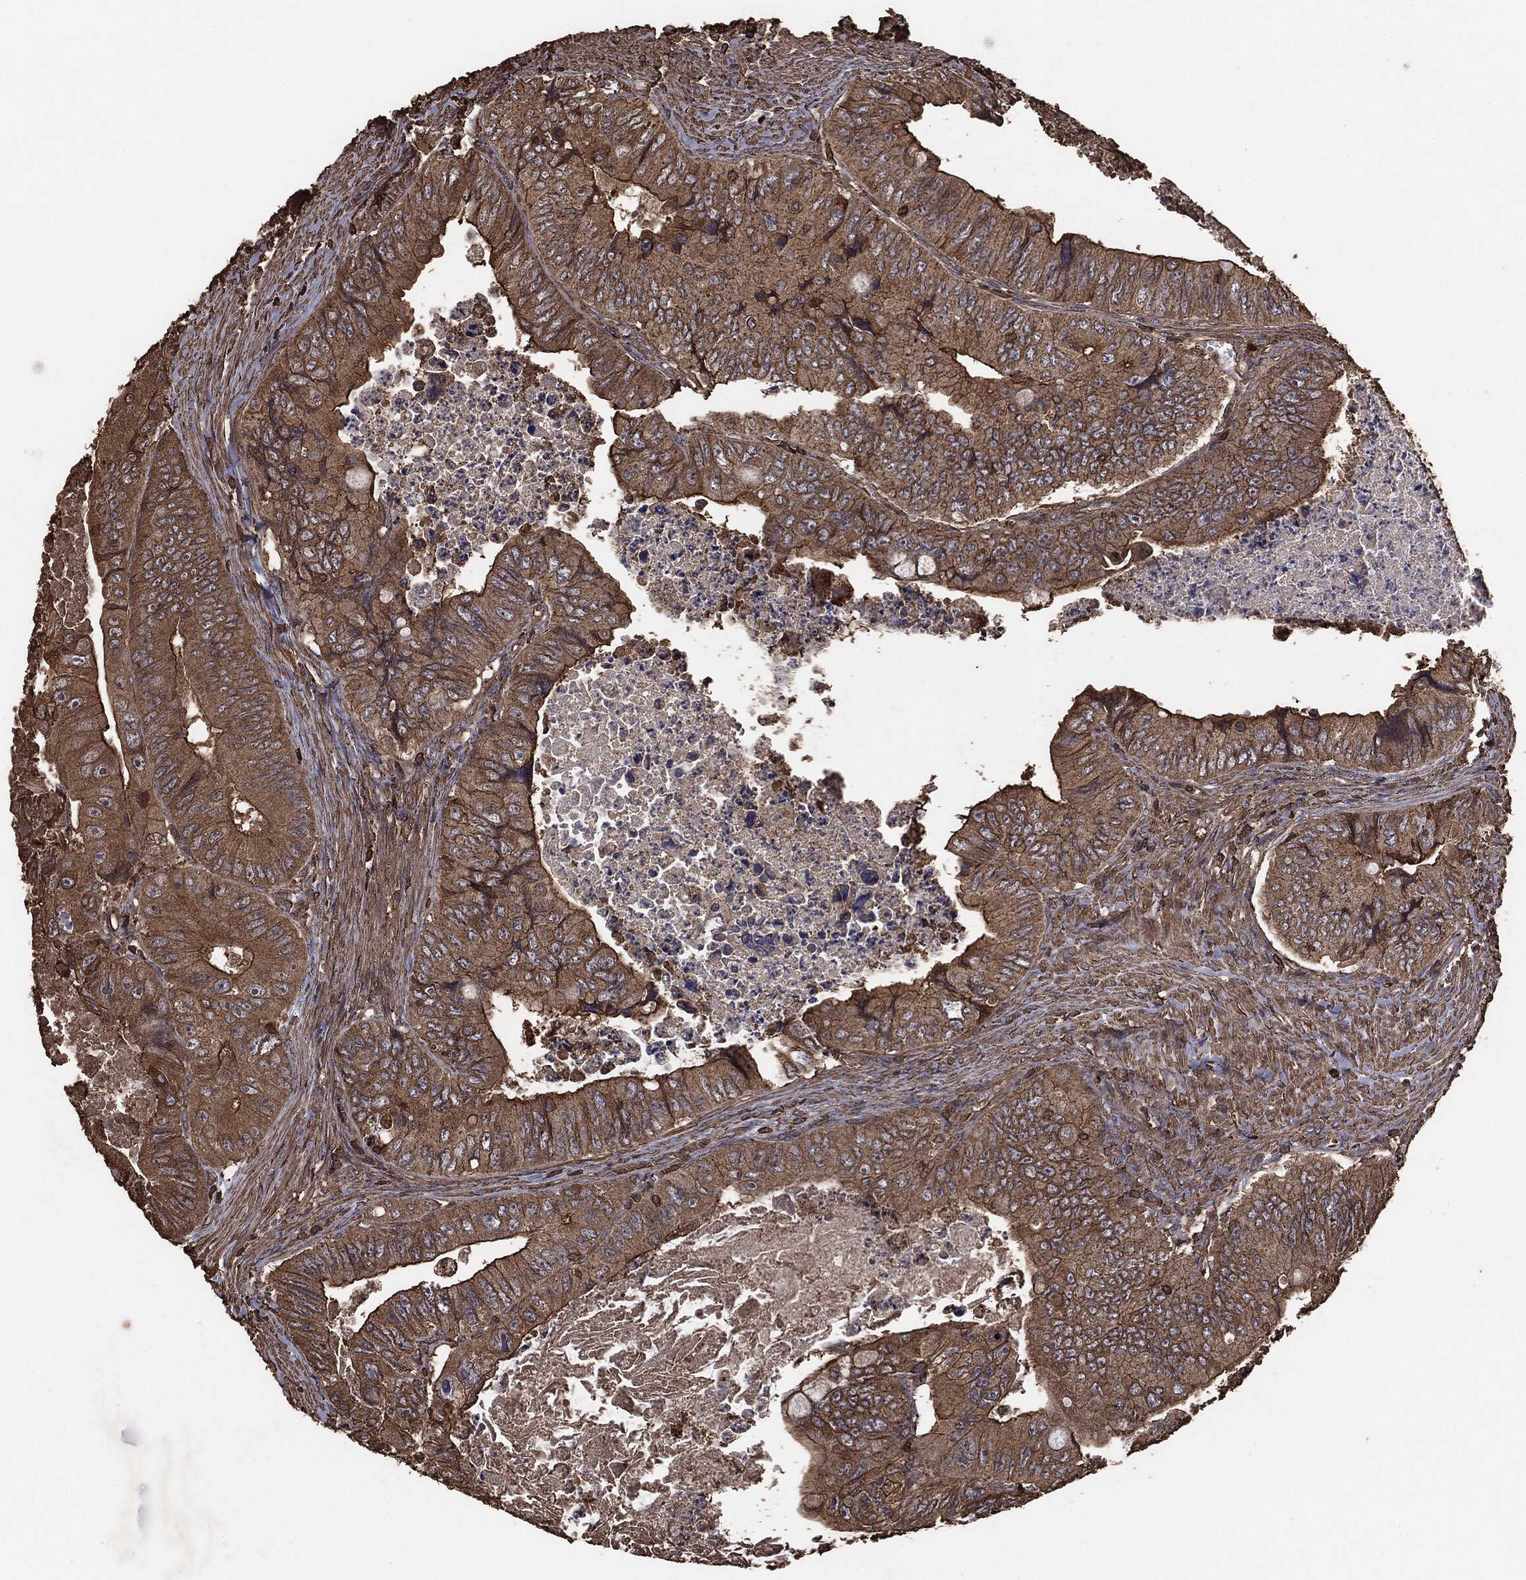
{"staining": {"intensity": "moderate", "quantity": ">75%", "location": "cytoplasmic/membranous"}, "tissue": "colorectal cancer", "cell_type": "Tumor cells", "image_type": "cancer", "snomed": [{"axis": "morphology", "description": "Adenocarcinoma, NOS"}, {"axis": "topography", "description": "Colon"}], "caption": "IHC of adenocarcinoma (colorectal) reveals medium levels of moderate cytoplasmic/membranous staining in approximately >75% of tumor cells.", "gene": "MTOR", "patient": {"sex": "female", "age": 84}}